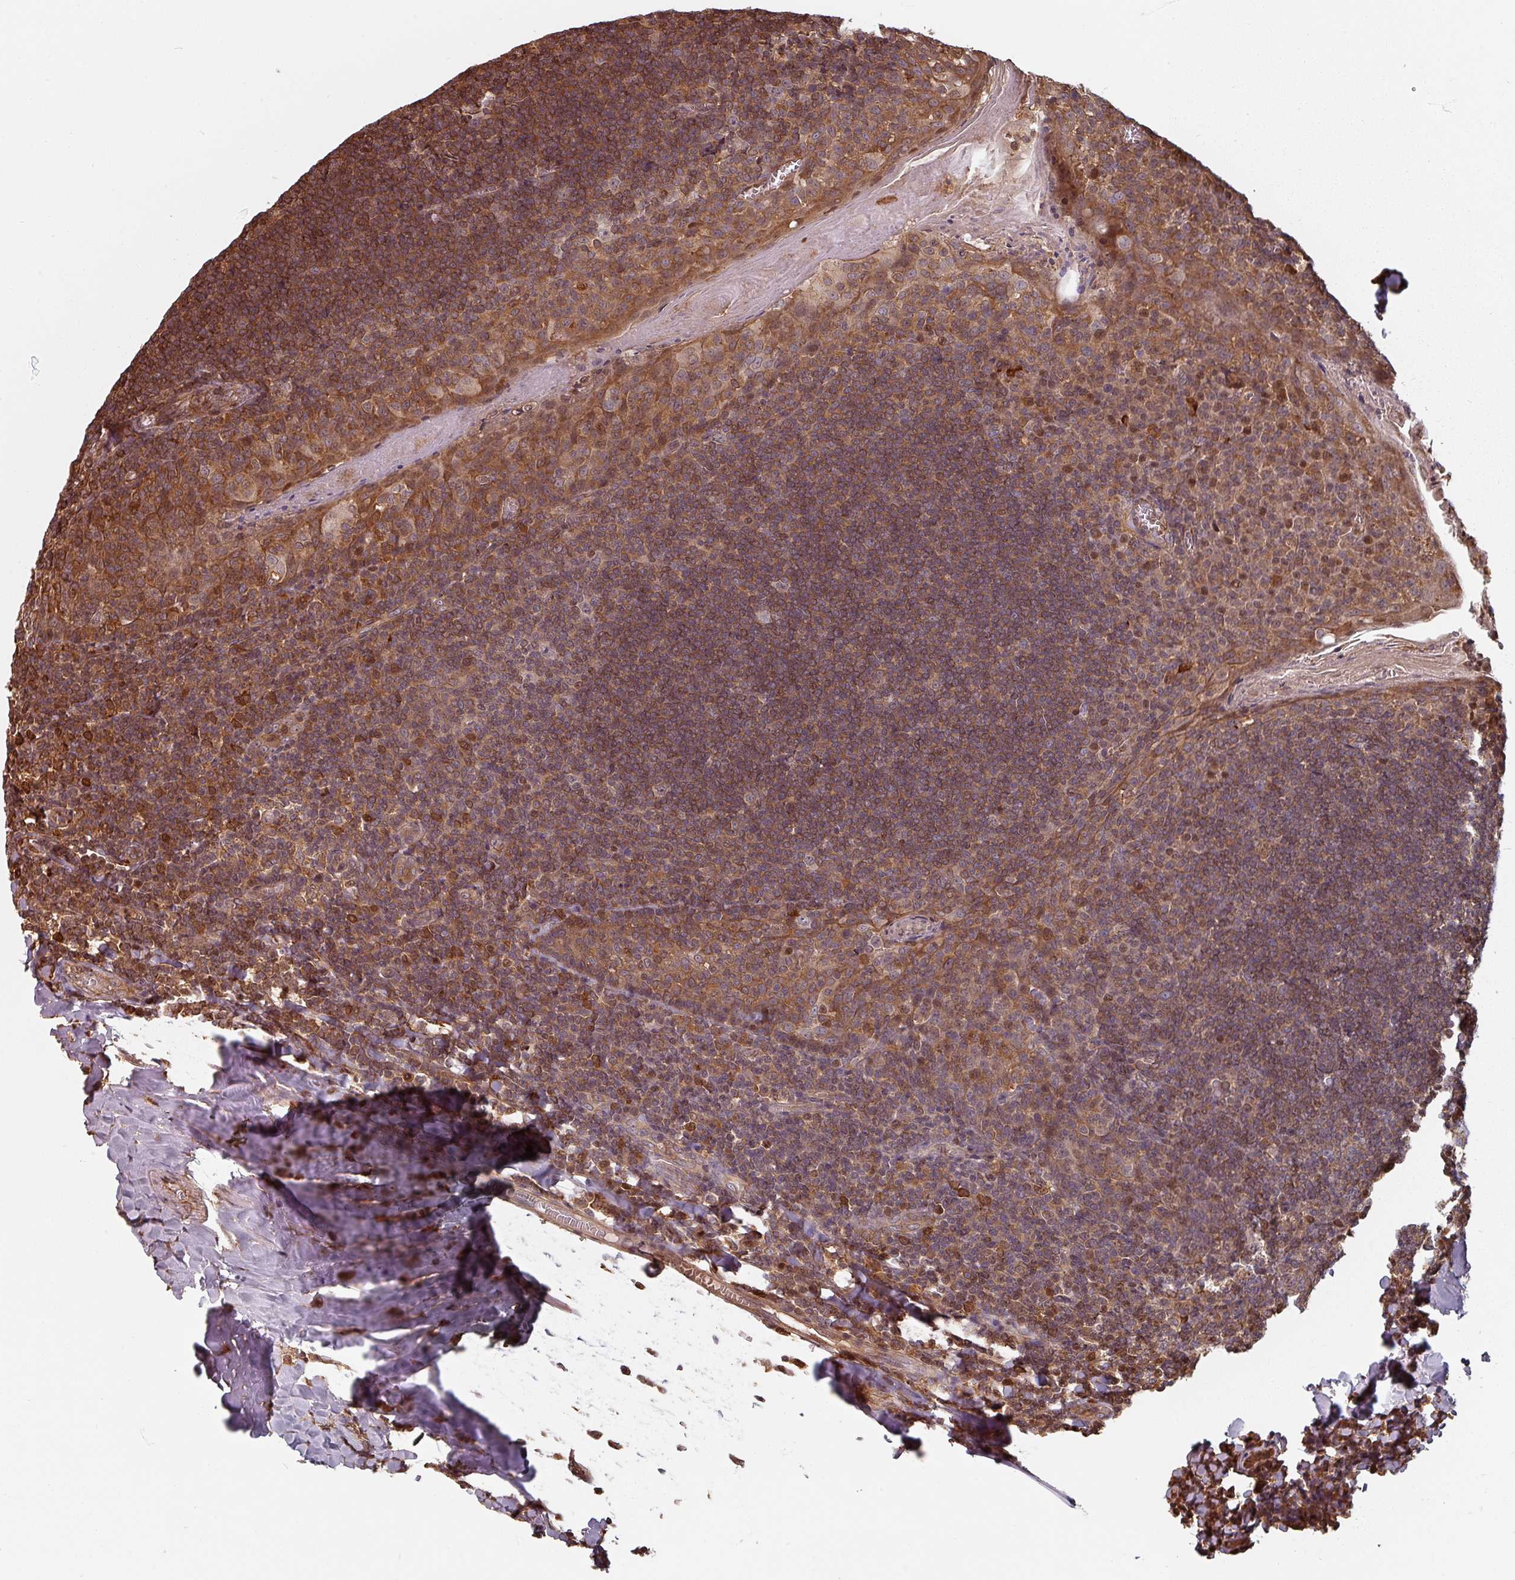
{"staining": {"intensity": "weak", "quantity": "<25%", "location": "nuclear"}, "tissue": "tonsil", "cell_type": "Germinal center cells", "image_type": "normal", "snomed": [{"axis": "morphology", "description": "Normal tissue, NOS"}, {"axis": "topography", "description": "Tonsil"}], "caption": "The histopathology image demonstrates no significant staining in germinal center cells of tonsil.", "gene": "EID1", "patient": {"sex": "male", "age": 27}}